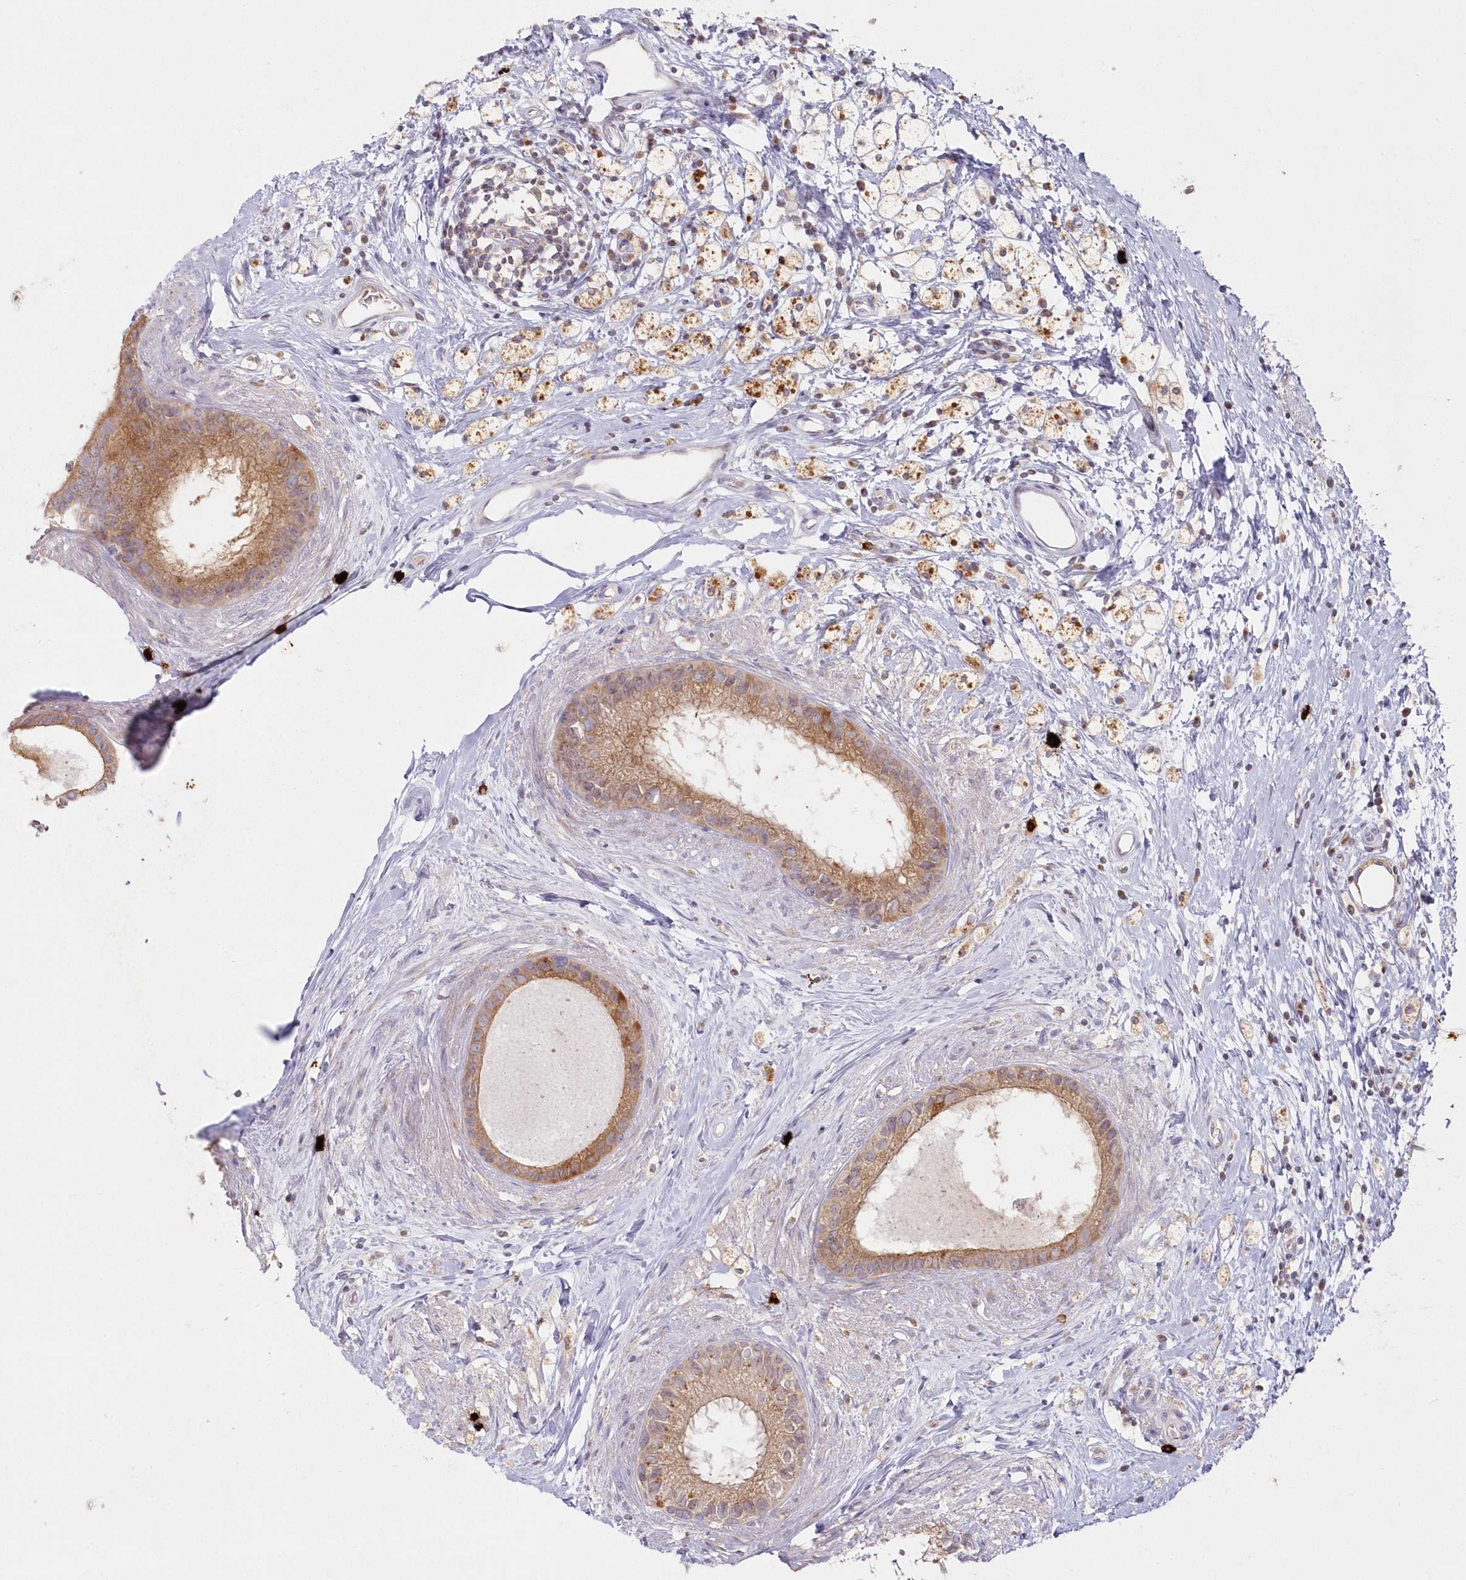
{"staining": {"intensity": "moderate", "quantity": ">75%", "location": "cytoplasmic/membranous"}, "tissue": "epididymis", "cell_type": "Glandular cells", "image_type": "normal", "snomed": [{"axis": "morphology", "description": "Normal tissue, NOS"}, {"axis": "topography", "description": "Epididymis"}], "caption": "A brown stain shows moderate cytoplasmic/membranous staining of a protein in glandular cells of unremarkable human epididymis.", "gene": "ARSB", "patient": {"sex": "male", "age": 80}}